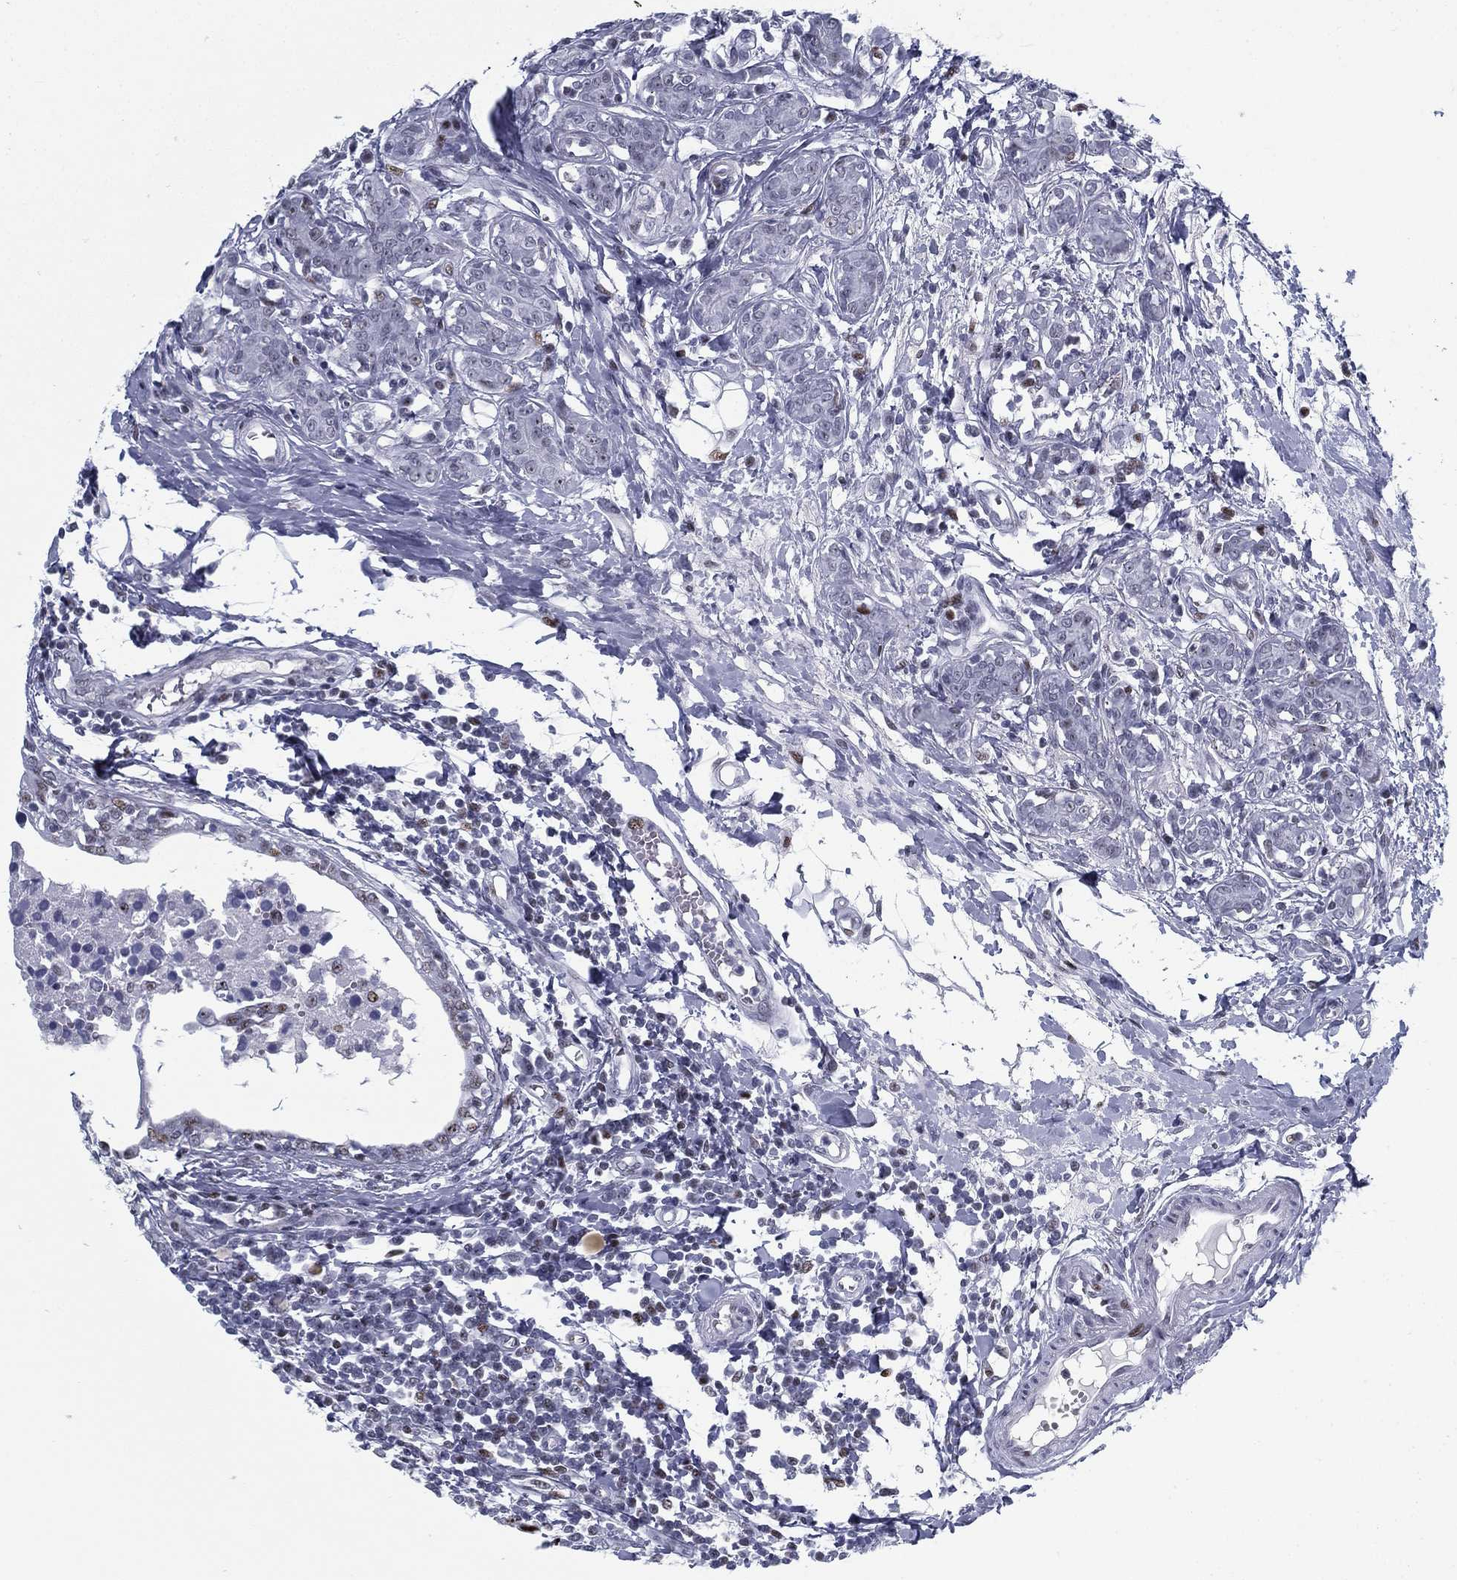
{"staining": {"intensity": "moderate", "quantity": "25%-75%", "location": "nuclear"}, "tissue": "breast cancer", "cell_type": "Tumor cells", "image_type": "cancer", "snomed": [{"axis": "morphology", "description": "Duct carcinoma"}, {"axis": "topography", "description": "Breast"}], "caption": "Immunohistochemistry (IHC) micrograph of neoplastic tissue: breast invasive ductal carcinoma stained using immunohistochemistry (IHC) shows medium levels of moderate protein expression localized specifically in the nuclear of tumor cells, appearing as a nuclear brown color.", "gene": "CYB561D2", "patient": {"sex": "female", "age": 30}}